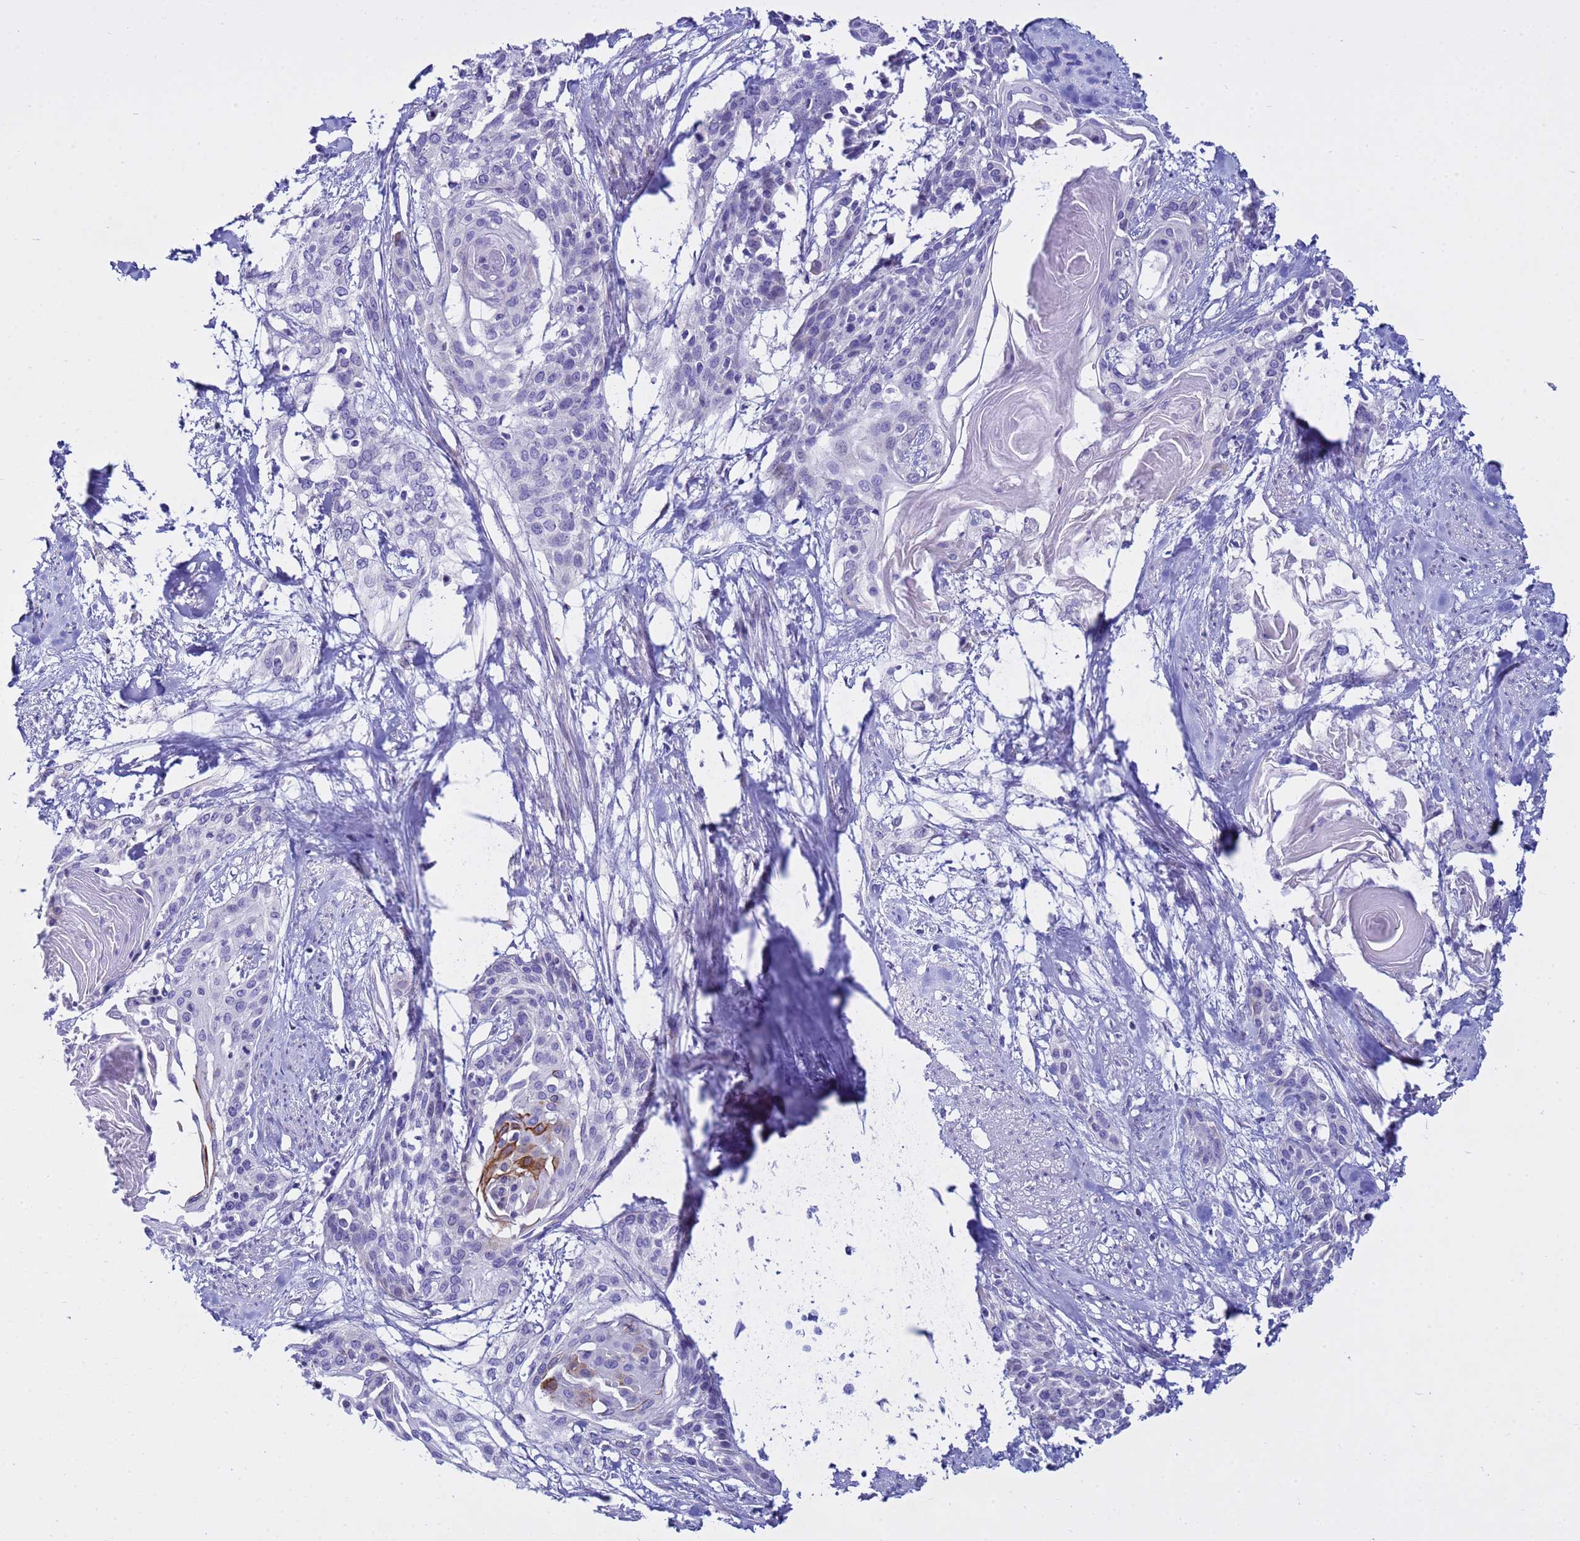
{"staining": {"intensity": "moderate", "quantity": "<25%", "location": "cytoplasmic/membranous"}, "tissue": "cervical cancer", "cell_type": "Tumor cells", "image_type": "cancer", "snomed": [{"axis": "morphology", "description": "Squamous cell carcinoma, NOS"}, {"axis": "topography", "description": "Cervix"}], "caption": "Approximately <25% of tumor cells in cervical cancer demonstrate moderate cytoplasmic/membranous protein positivity as visualized by brown immunohistochemical staining.", "gene": "IGSF11", "patient": {"sex": "female", "age": 57}}